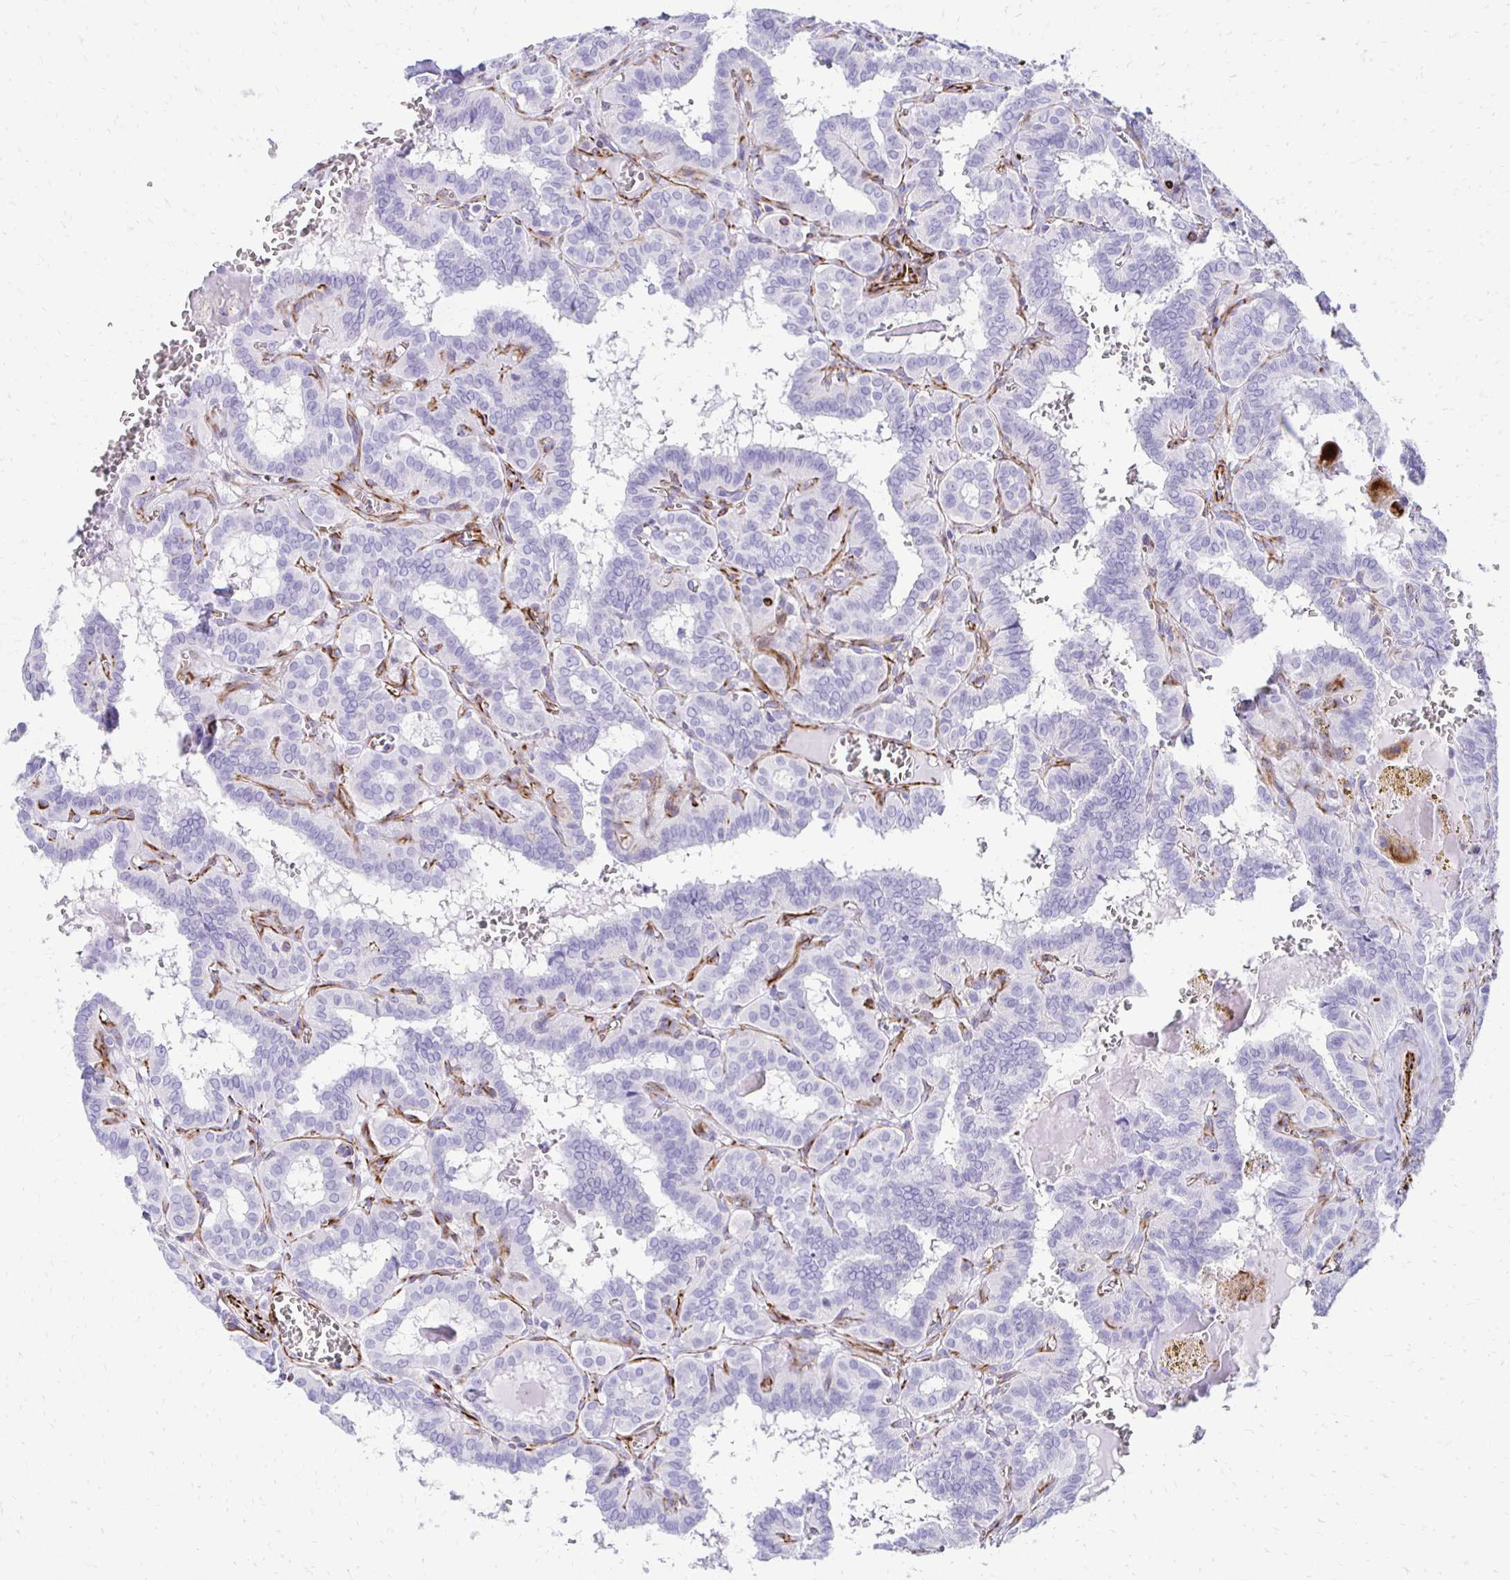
{"staining": {"intensity": "negative", "quantity": "none", "location": "none"}, "tissue": "thyroid cancer", "cell_type": "Tumor cells", "image_type": "cancer", "snomed": [{"axis": "morphology", "description": "Papillary adenocarcinoma, NOS"}, {"axis": "topography", "description": "Thyroid gland"}], "caption": "There is no significant expression in tumor cells of thyroid cancer. (Immunohistochemistry, brightfield microscopy, high magnification).", "gene": "TMEM54", "patient": {"sex": "female", "age": 21}}